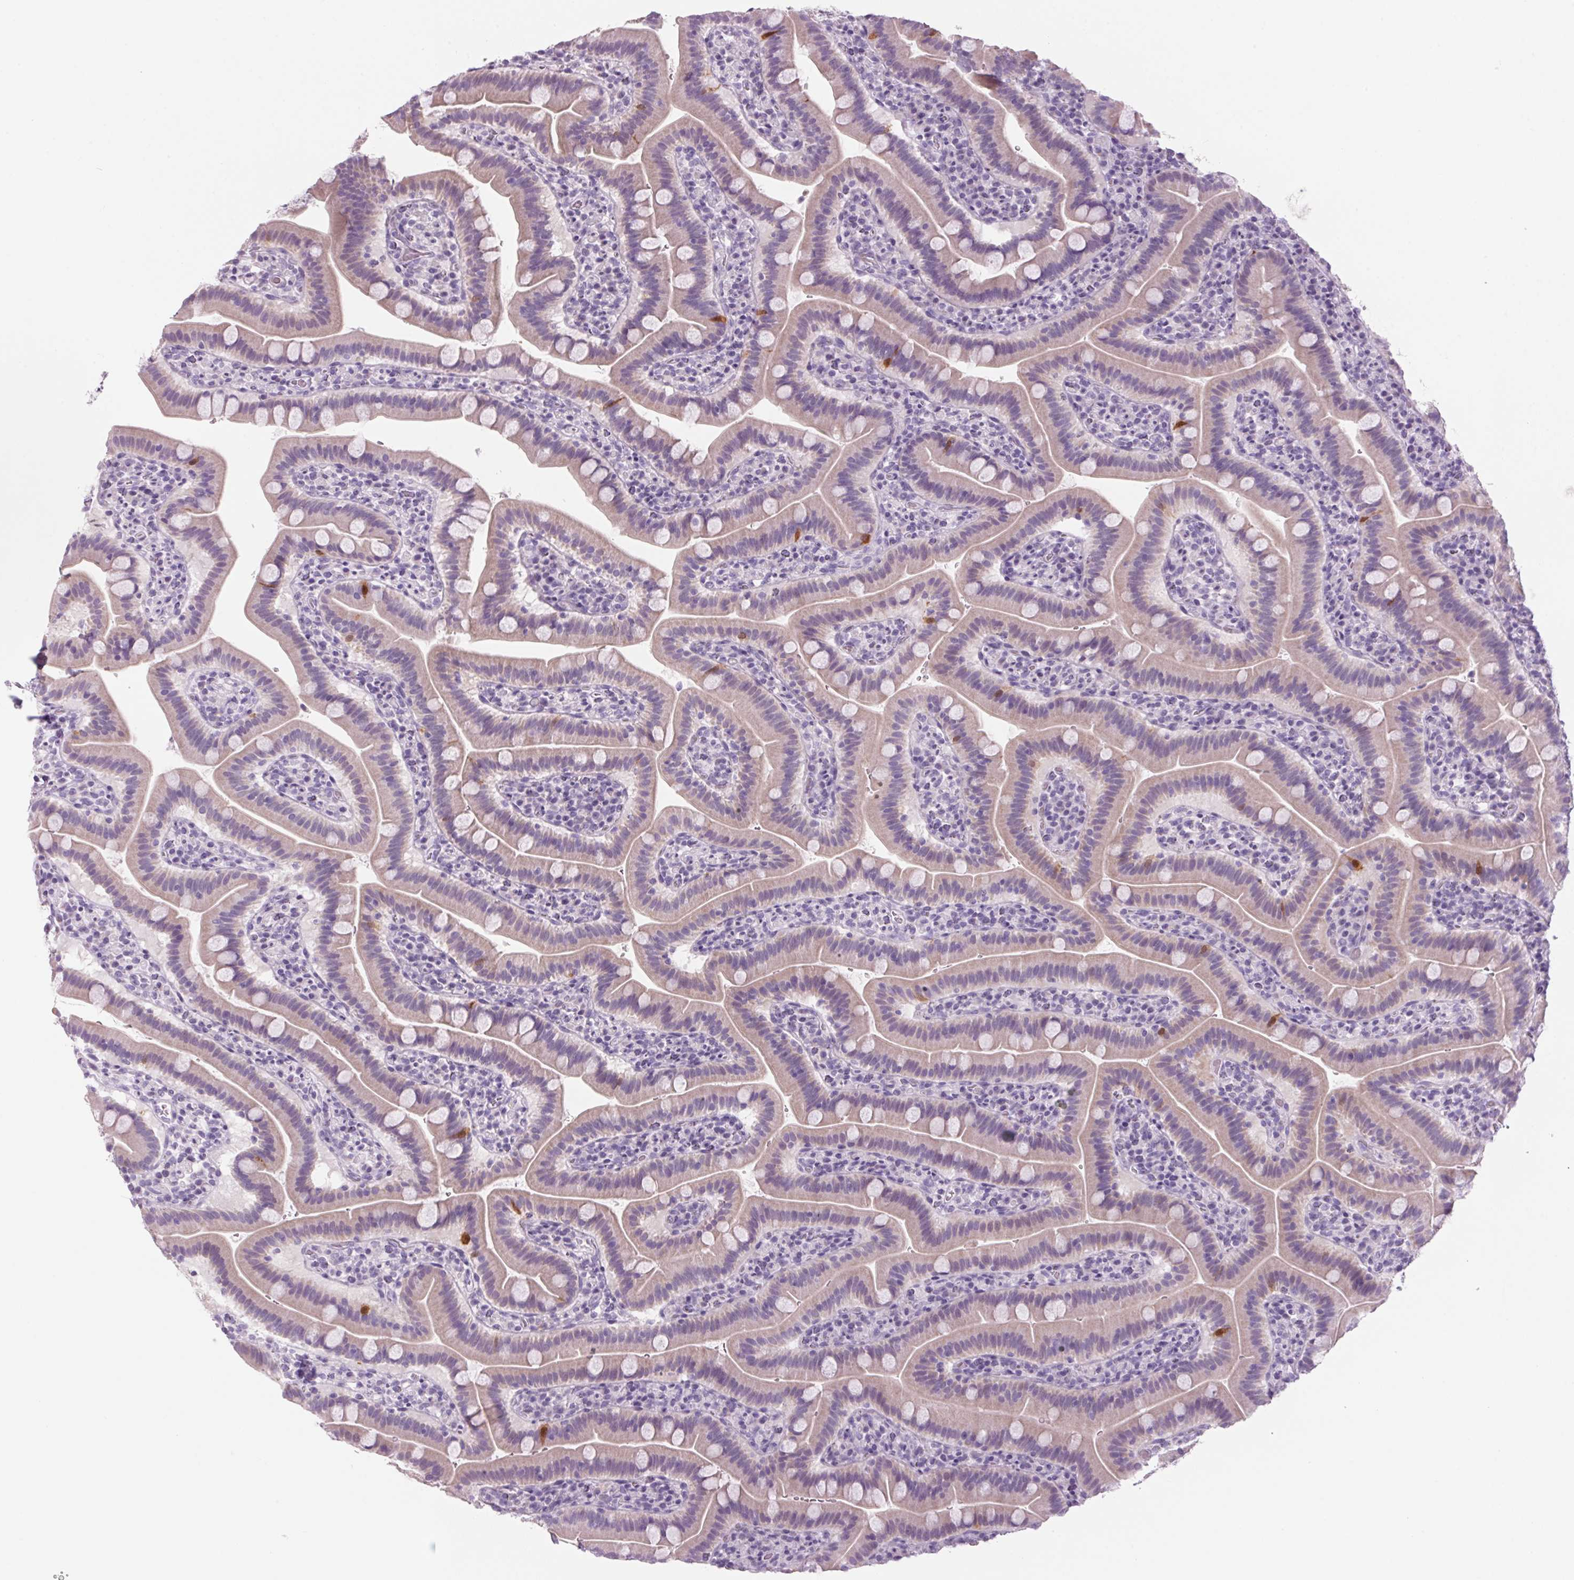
{"staining": {"intensity": "weak", "quantity": "<25%", "location": "cytoplasmic/membranous"}, "tissue": "small intestine", "cell_type": "Glandular cells", "image_type": "normal", "snomed": [{"axis": "morphology", "description": "Normal tissue, NOS"}, {"axis": "topography", "description": "Small intestine"}], "caption": "This is an immunohistochemistry (IHC) histopathology image of benign human small intestine. There is no staining in glandular cells.", "gene": "PPP1R1A", "patient": {"sex": "male", "age": 26}}